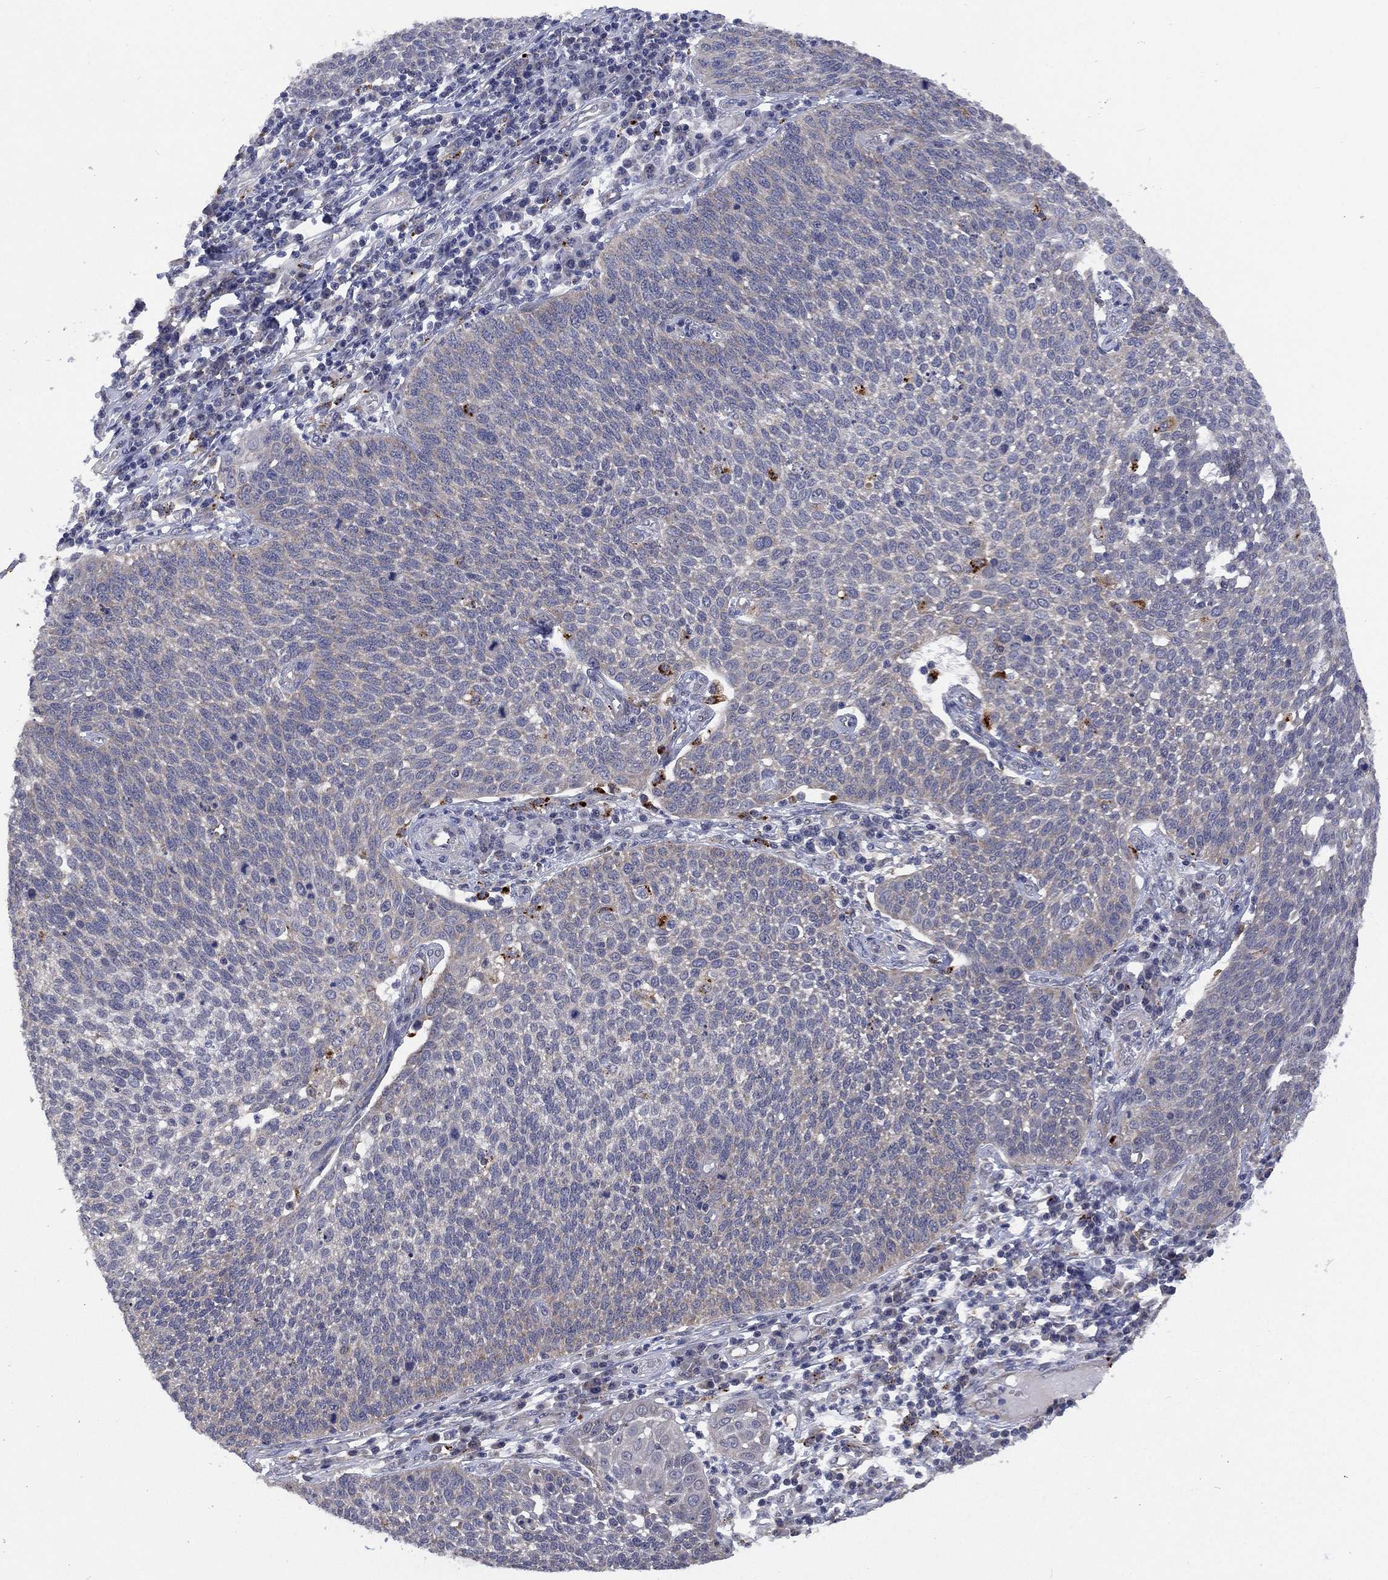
{"staining": {"intensity": "negative", "quantity": "none", "location": "none"}, "tissue": "cervical cancer", "cell_type": "Tumor cells", "image_type": "cancer", "snomed": [{"axis": "morphology", "description": "Squamous cell carcinoma, NOS"}, {"axis": "topography", "description": "Cervix"}], "caption": "Immunohistochemistry (IHC) of human cervical squamous cell carcinoma displays no expression in tumor cells.", "gene": "SELENOO", "patient": {"sex": "female", "age": 34}}